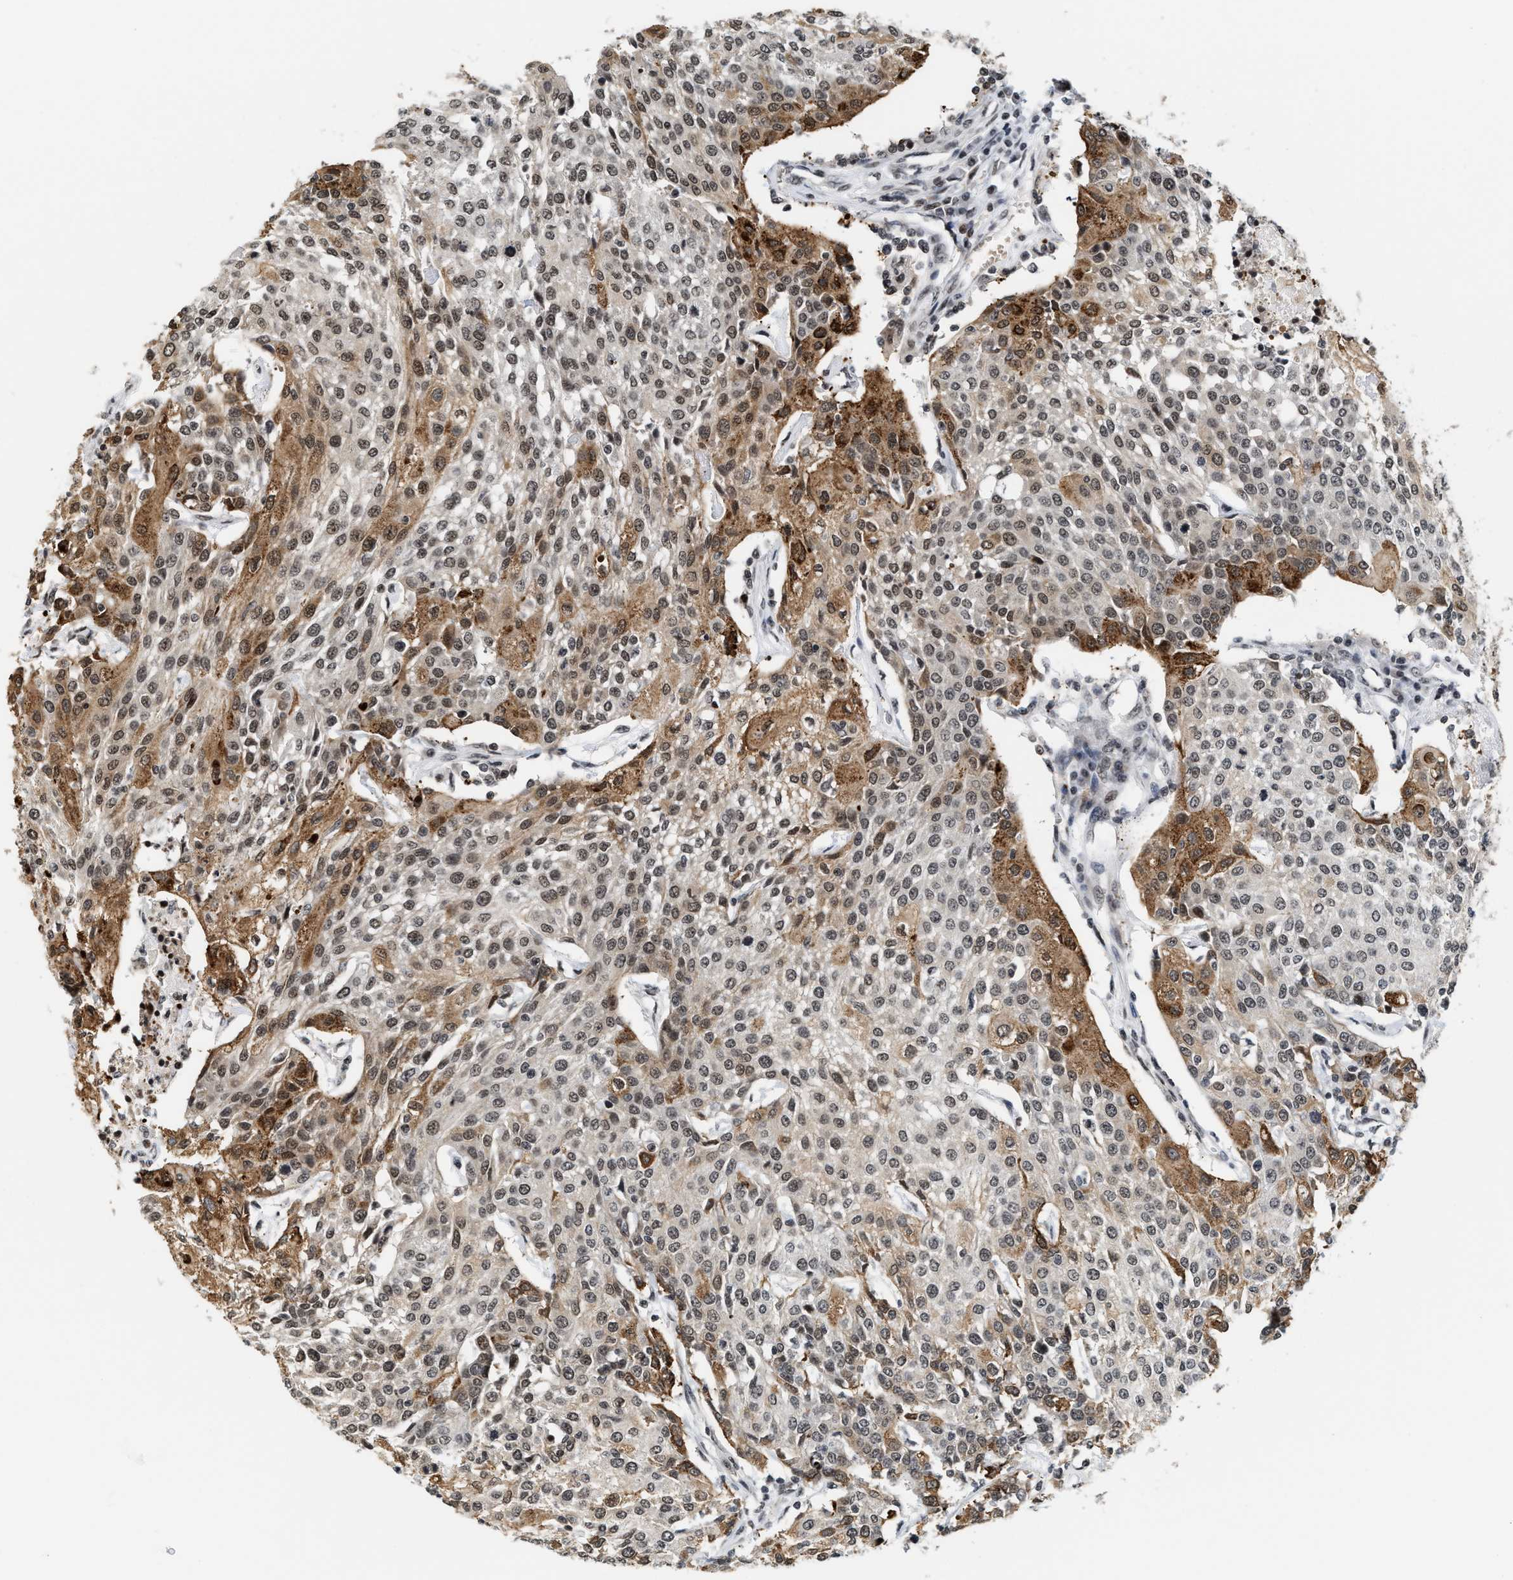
{"staining": {"intensity": "moderate", "quantity": ">75%", "location": "cytoplasmic/membranous,nuclear"}, "tissue": "urothelial cancer", "cell_type": "Tumor cells", "image_type": "cancer", "snomed": [{"axis": "morphology", "description": "Urothelial carcinoma, High grade"}, {"axis": "topography", "description": "Urinary bladder"}], "caption": "Protein expression analysis of urothelial cancer reveals moderate cytoplasmic/membranous and nuclear positivity in about >75% of tumor cells.", "gene": "ANKRD6", "patient": {"sex": "female", "age": 85}}